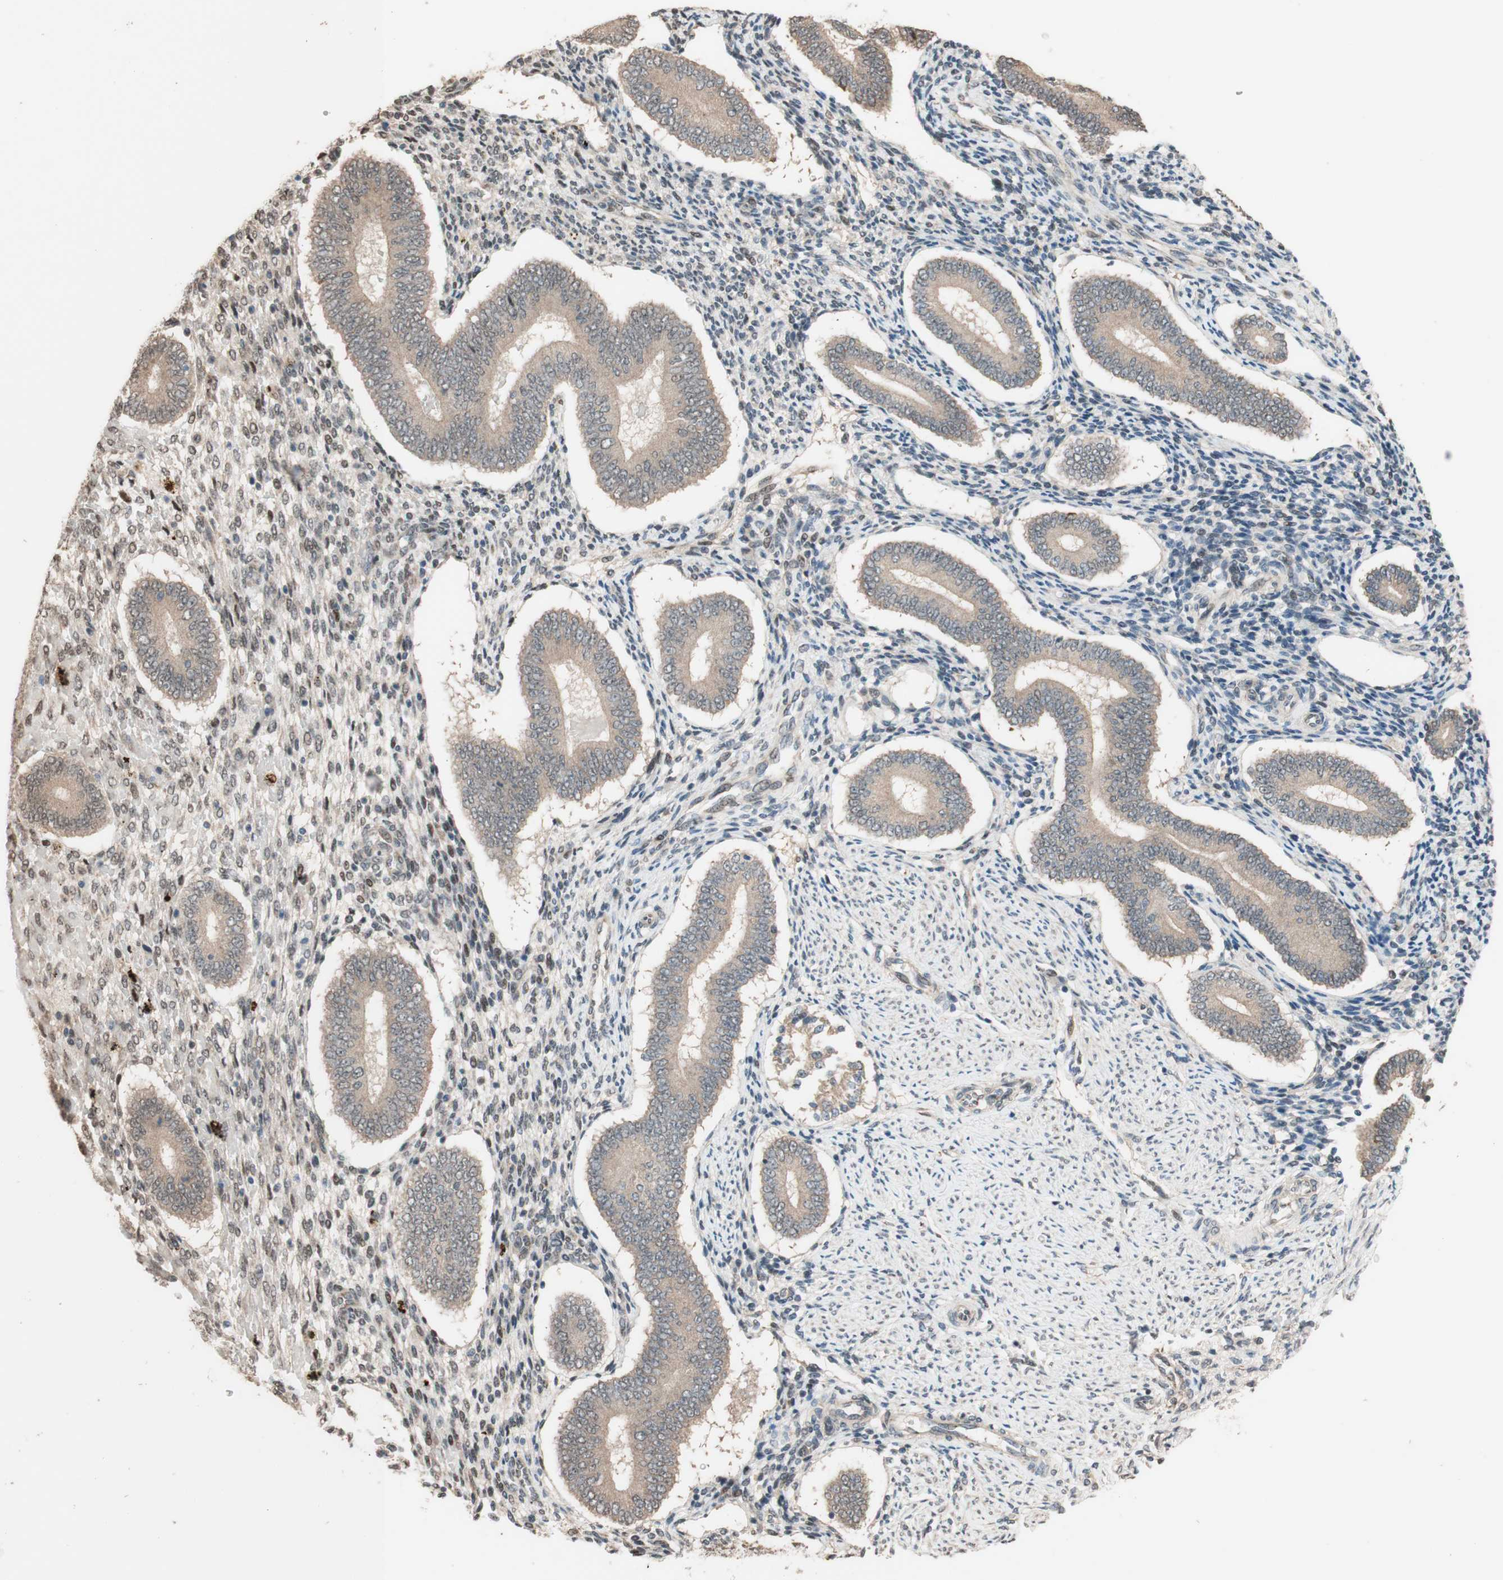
{"staining": {"intensity": "moderate", "quantity": "25%-75%", "location": "cytoplasmic/membranous"}, "tissue": "endometrium", "cell_type": "Cells in endometrial stroma", "image_type": "normal", "snomed": [{"axis": "morphology", "description": "Normal tissue, NOS"}, {"axis": "topography", "description": "Endometrium"}], "caption": "The micrograph exhibits immunohistochemical staining of unremarkable endometrium. There is moderate cytoplasmic/membranous expression is seen in approximately 25%-75% of cells in endometrial stroma. (brown staining indicates protein expression, while blue staining denotes nuclei).", "gene": "CCNC", "patient": {"sex": "female", "age": 42}}